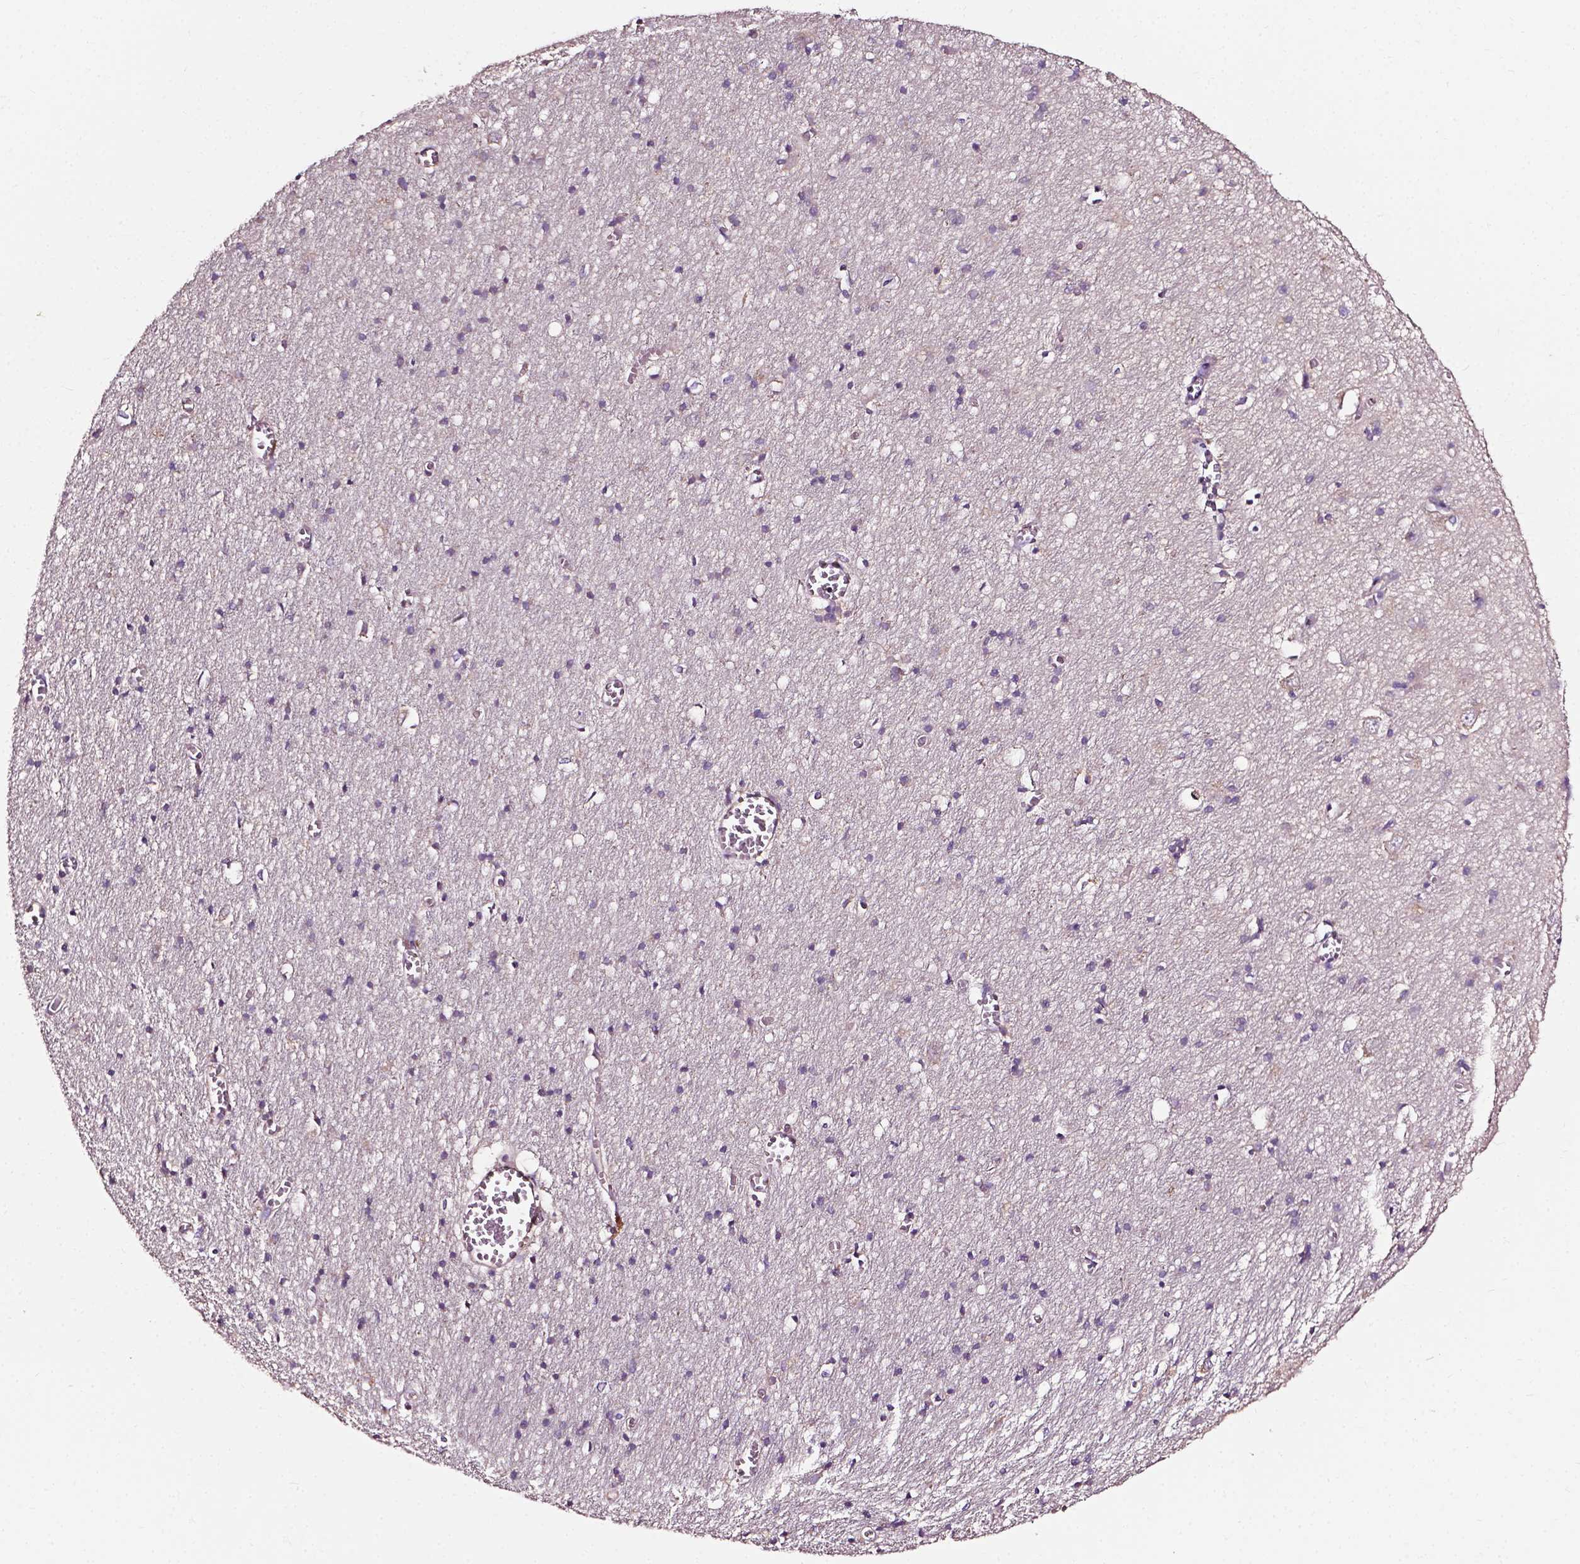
{"staining": {"intensity": "negative", "quantity": "none", "location": "none"}, "tissue": "cerebral cortex", "cell_type": "Endothelial cells", "image_type": "normal", "snomed": [{"axis": "morphology", "description": "Normal tissue, NOS"}, {"axis": "topography", "description": "Cerebral cortex"}], "caption": "Cerebral cortex was stained to show a protein in brown. There is no significant staining in endothelial cells. (DAB immunohistochemistry (IHC) visualized using brightfield microscopy, high magnification).", "gene": "ATG16L1", "patient": {"sex": "male", "age": 70}}